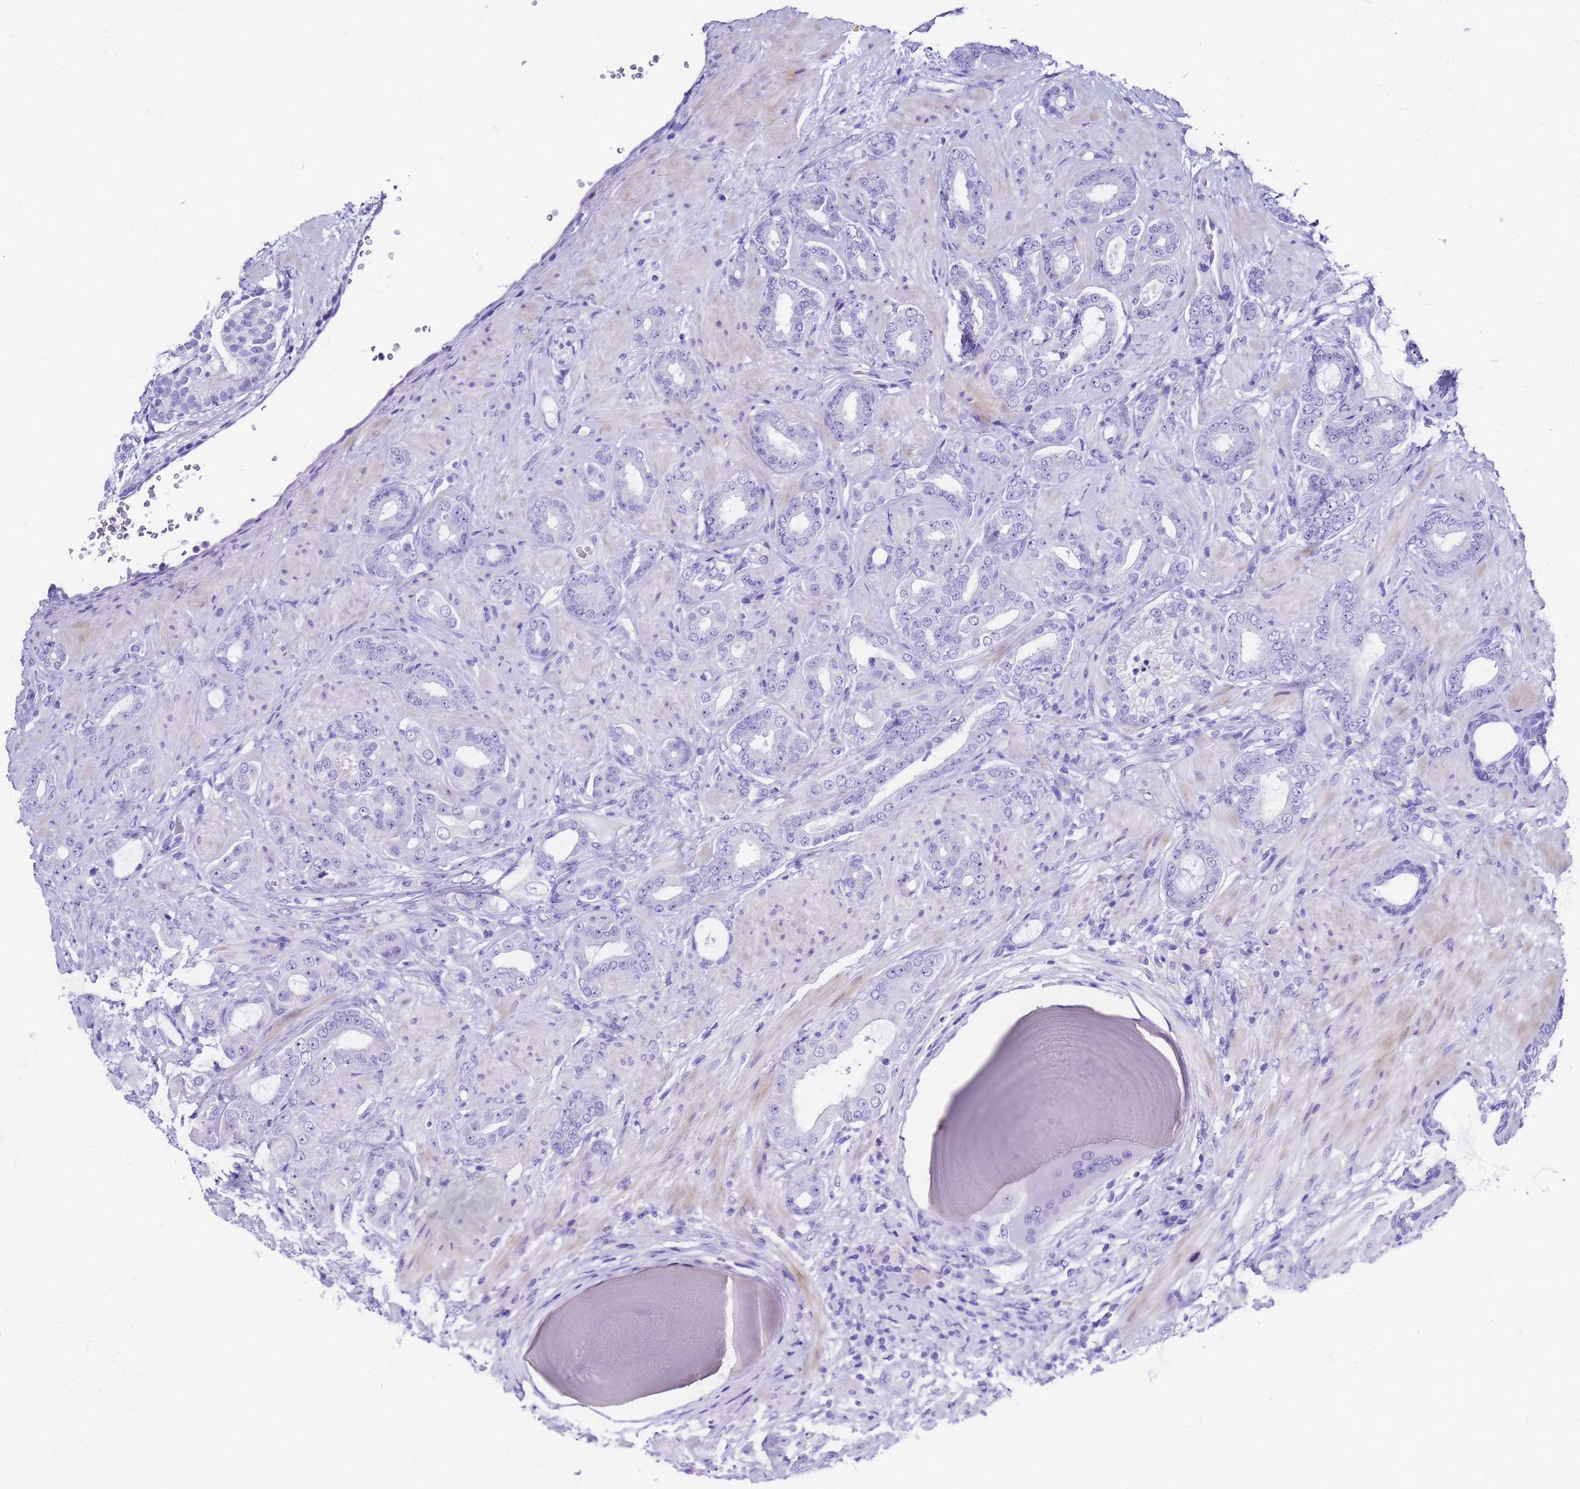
{"staining": {"intensity": "negative", "quantity": "none", "location": "none"}, "tissue": "prostate cancer", "cell_type": "Tumor cells", "image_type": "cancer", "snomed": [{"axis": "morphology", "description": "Adenocarcinoma, Low grade"}, {"axis": "topography", "description": "Prostate"}], "caption": "This is an immunohistochemistry (IHC) micrograph of low-grade adenocarcinoma (prostate). There is no expression in tumor cells.", "gene": "UGT2B10", "patient": {"sex": "male", "age": 57}}